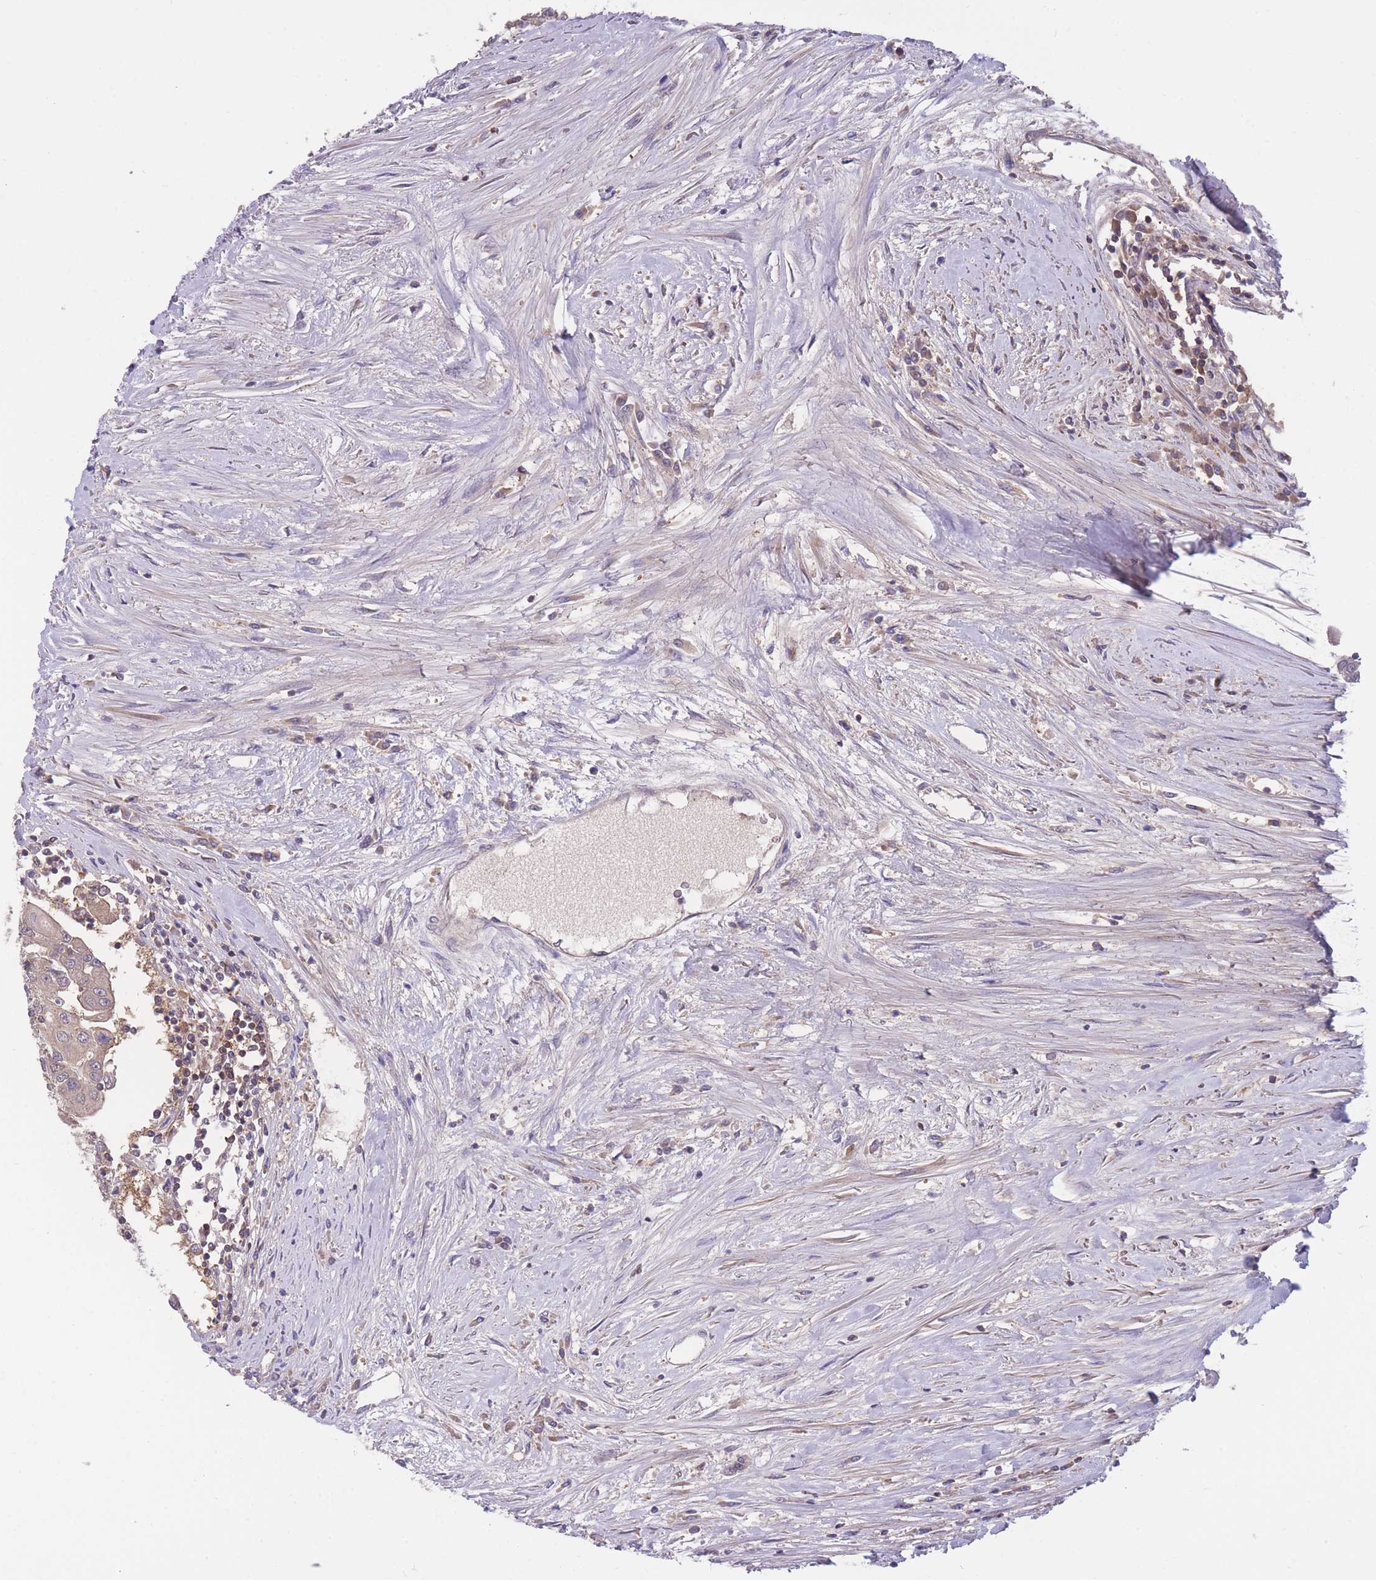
{"staining": {"intensity": "weak", "quantity": ">75%", "location": "cytoplasmic/membranous"}, "tissue": "urothelial cancer", "cell_type": "Tumor cells", "image_type": "cancer", "snomed": [{"axis": "morphology", "description": "Urothelial carcinoma, High grade"}, {"axis": "topography", "description": "Urinary bladder"}], "caption": "Urothelial cancer stained with DAB (3,3'-diaminobenzidine) immunohistochemistry (IHC) shows low levels of weak cytoplasmic/membranous expression in about >75% of tumor cells. The protein is stained brown, and the nuclei are stained in blue (DAB IHC with brightfield microscopy, high magnification).", "gene": "UBE2N", "patient": {"sex": "female", "age": 85}}